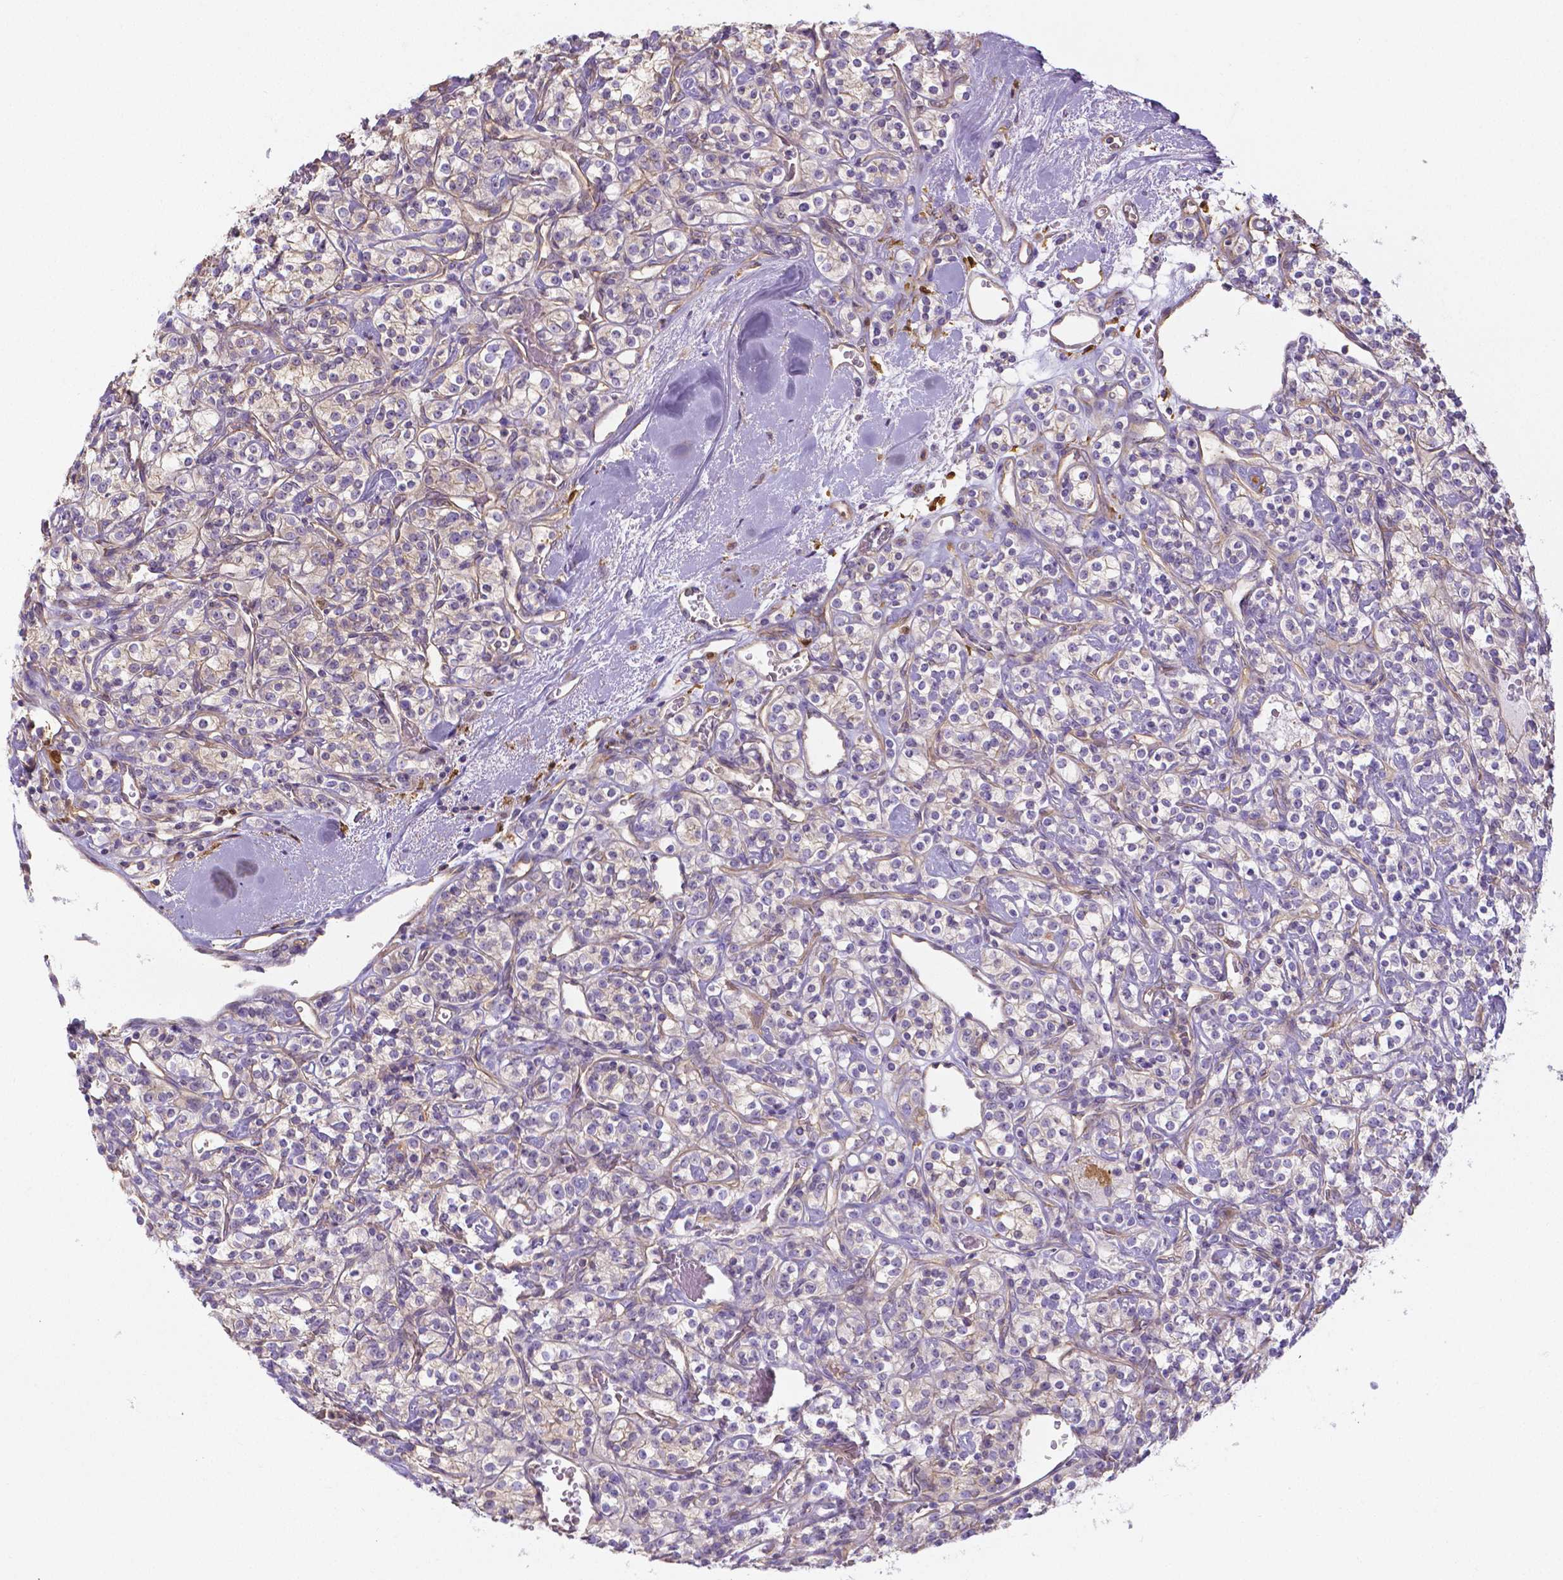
{"staining": {"intensity": "negative", "quantity": "none", "location": "none"}, "tissue": "renal cancer", "cell_type": "Tumor cells", "image_type": "cancer", "snomed": [{"axis": "morphology", "description": "Adenocarcinoma, NOS"}, {"axis": "topography", "description": "Kidney"}], "caption": "Immunohistochemistry image of neoplastic tissue: human adenocarcinoma (renal) stained with DAB (3,3'-diaminobenzidine) displays no significant protein positivity in tumor cells.", "gene": "CRMP1", "patient": {"sex": "male", "age": 77}}